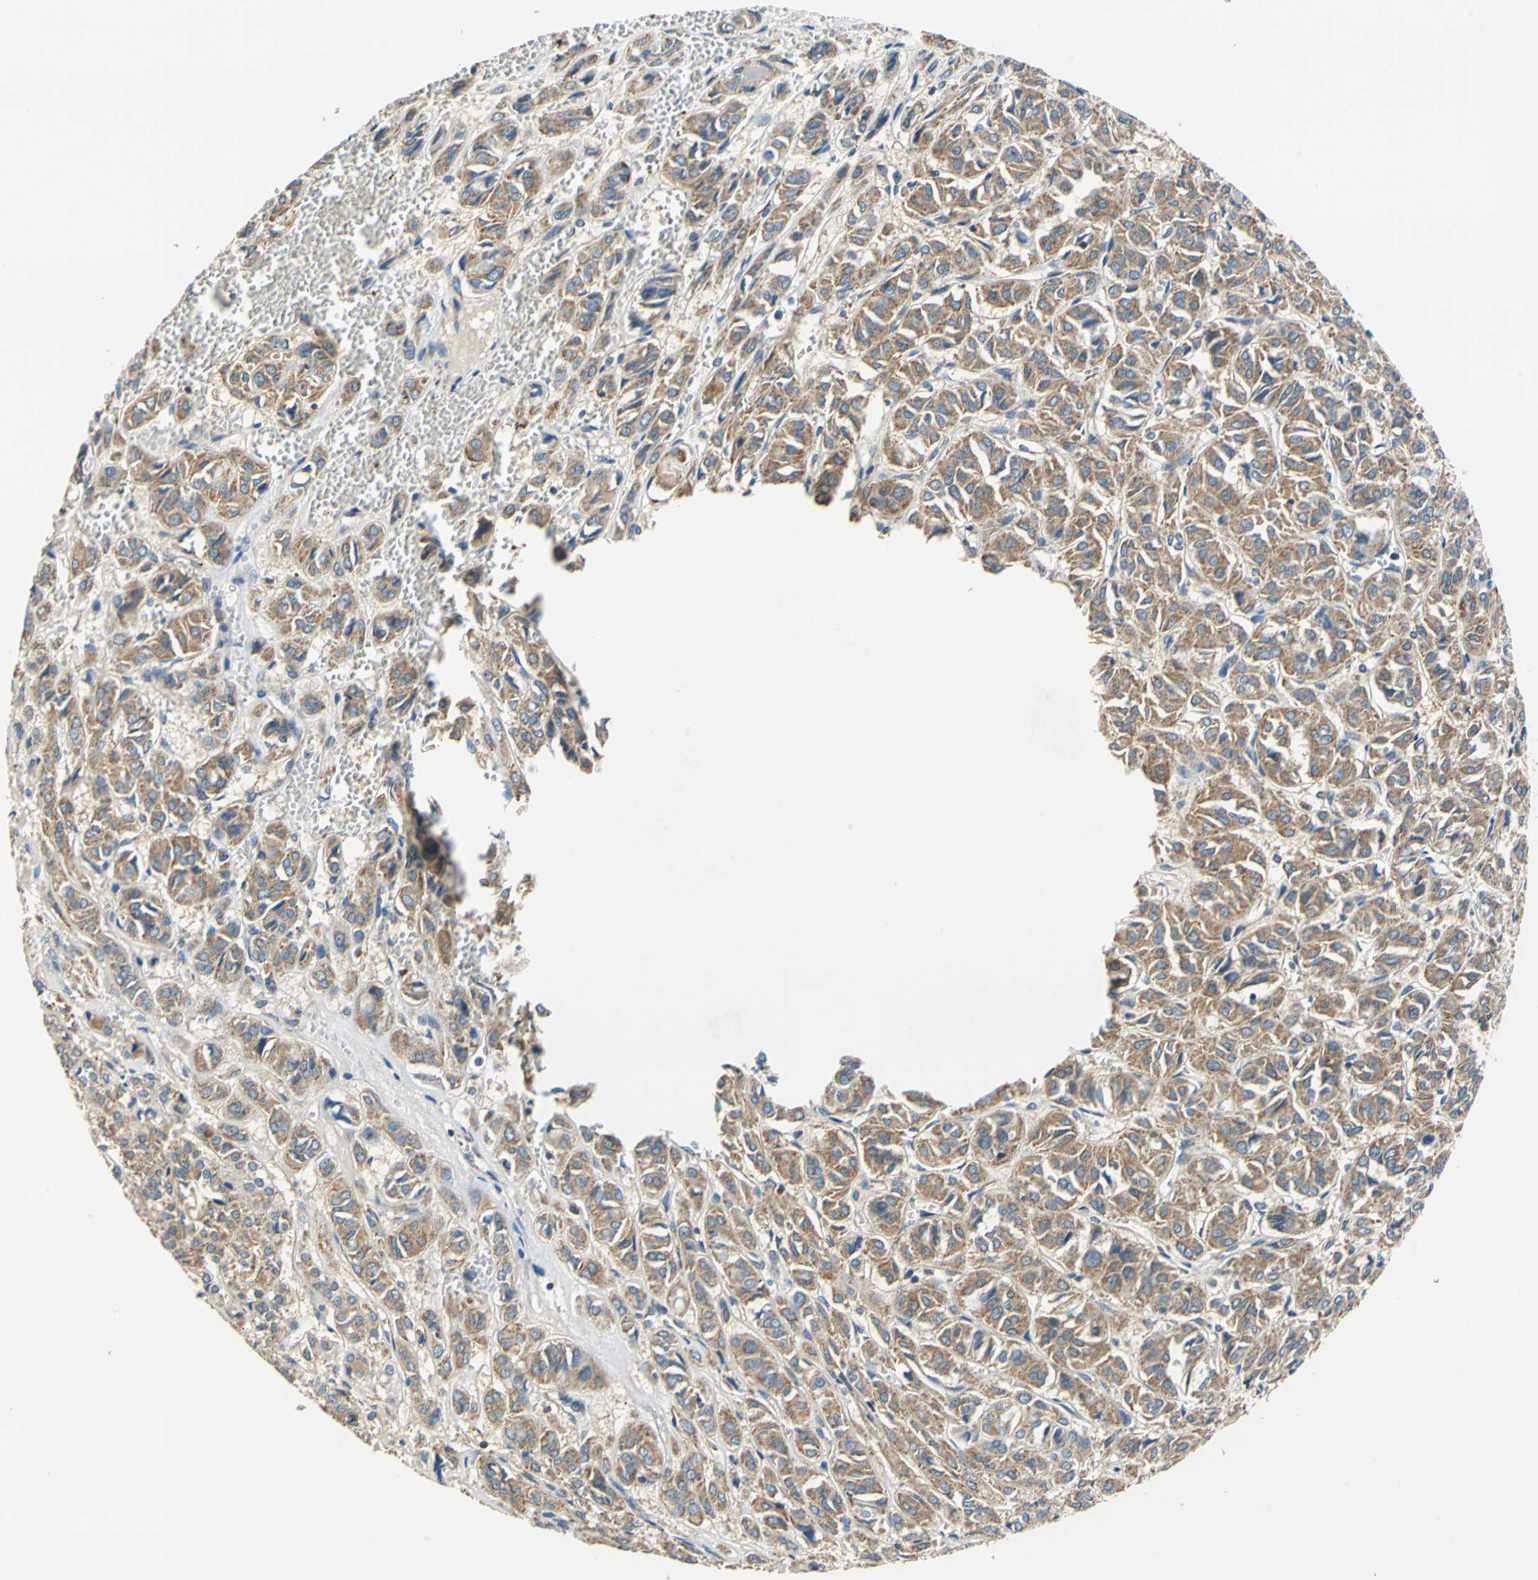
{"staining": {"intensity": "moderate", "quantity": ">75%", "location": "cytoplasmic/membranous"}, "tissue": "thyroid cancer", "cell_type": "Tumor cells", "image_type": "cancer", "snomed": [{"axis": "morphology", "description": "Follicular adenoma carcinoma, NOS"}, {"axis": "topography", "description": "Thyroid gland"}], "caption": "Follicular adenoma carcinoma (thyroid) stained with a brown dye displays moderate cytoplasmic/membranous positive positivity in about >75% of tumor cells.", "gene": "CPA3", "patient": {"sex": "female", "age": 71}}